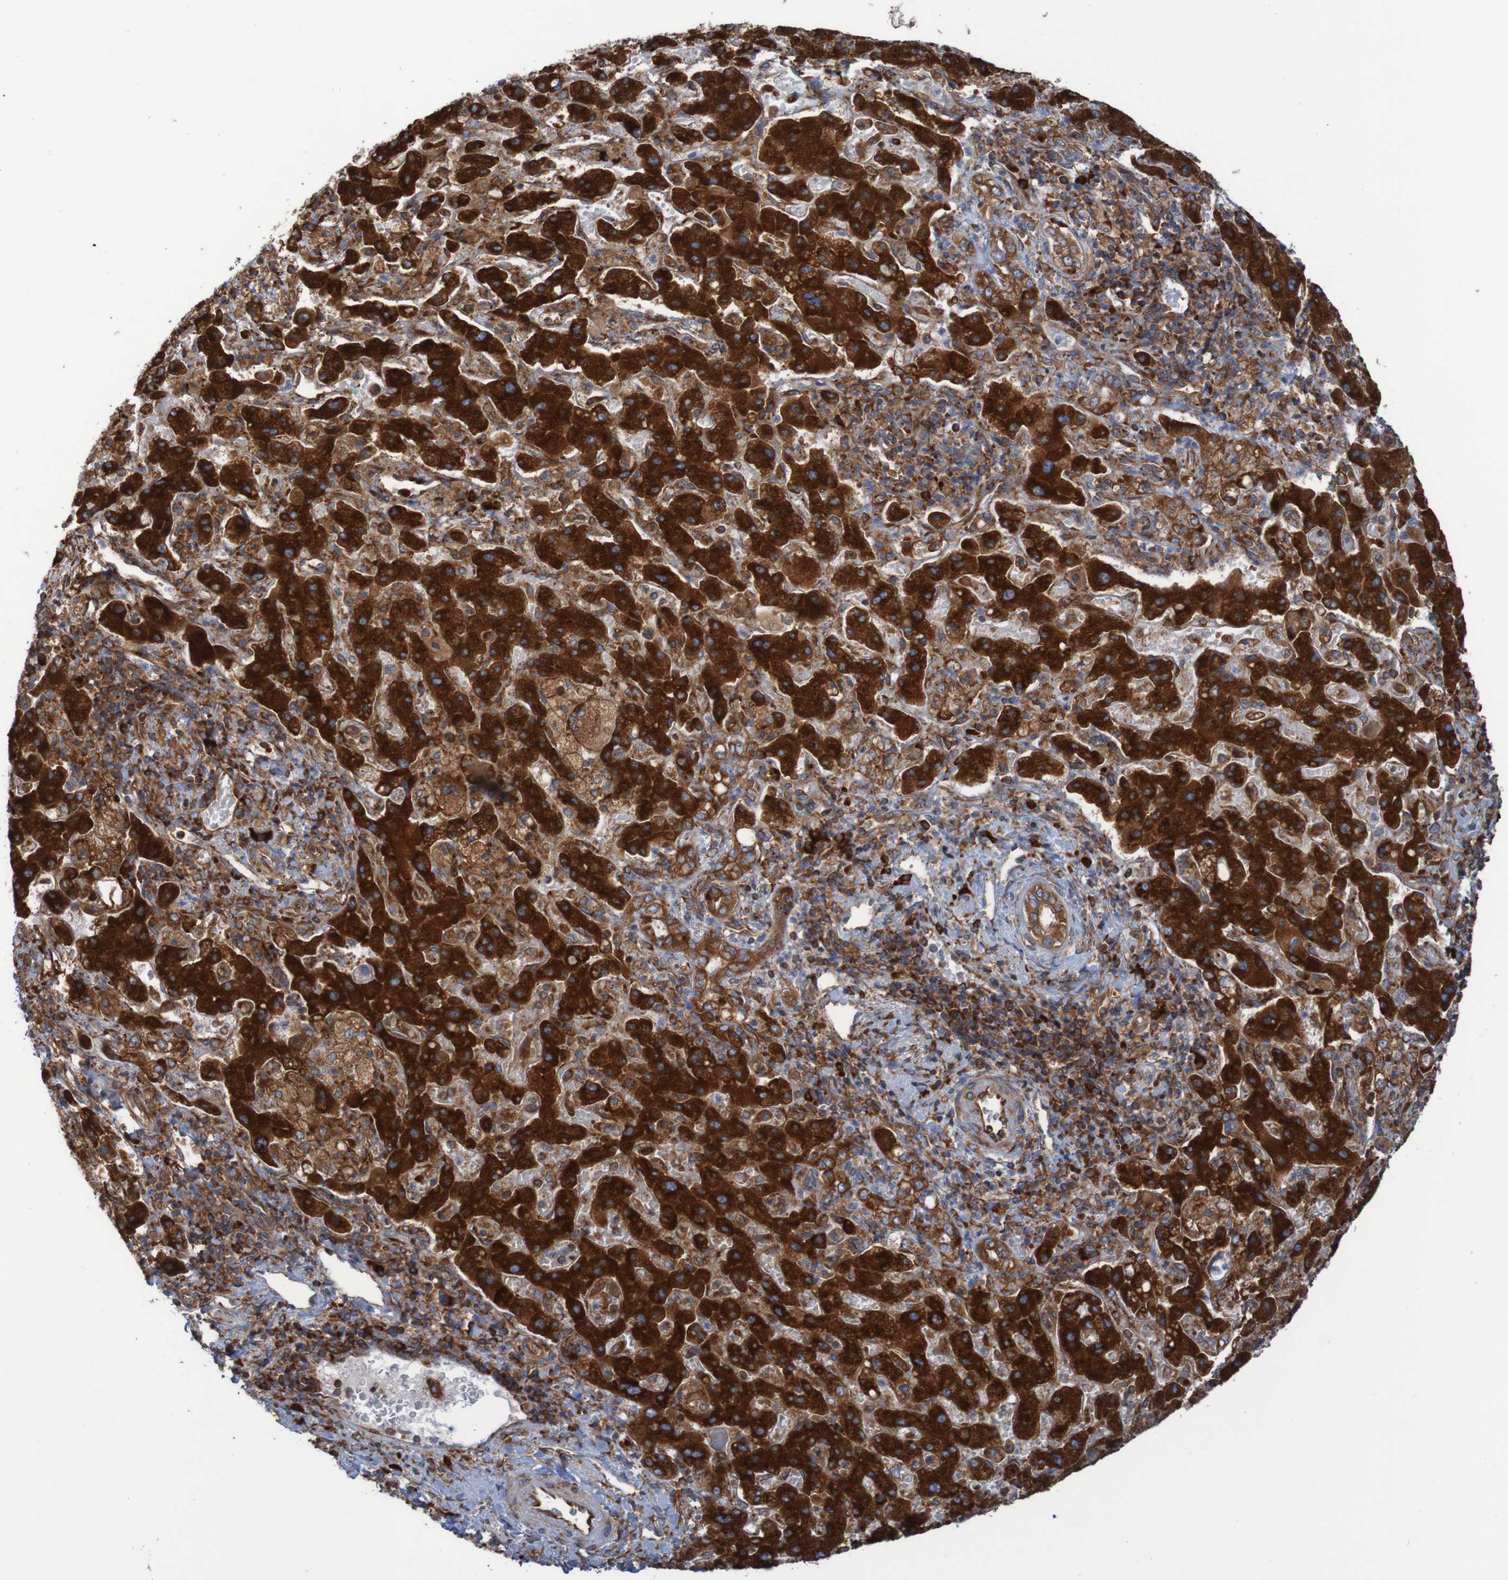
{"staining": {"intensity": "strong", "quantity": ">75%", "location": "cytoplasmic/membranous"}, "tissue": "liver cancer", "cell_type": "Tumor cells", "image_type": "cancer", "snomed": [{"axis": "morphology", "description": "Cholangiocarcinoma"}, {"axis": "topography", "description": "Liver"}], "caption": "Liver cancer tissue reveals strong cytoplasmic/membranous expression in approximately >75% of tumor cells, visualized by immunohistochemistry. (DAB (3,3'-diaminobenzidine) = brown stain, brightfield microscopy at high magnification).", "gene": "RPL10", "patient": {"sex": "male", "age": 50}}